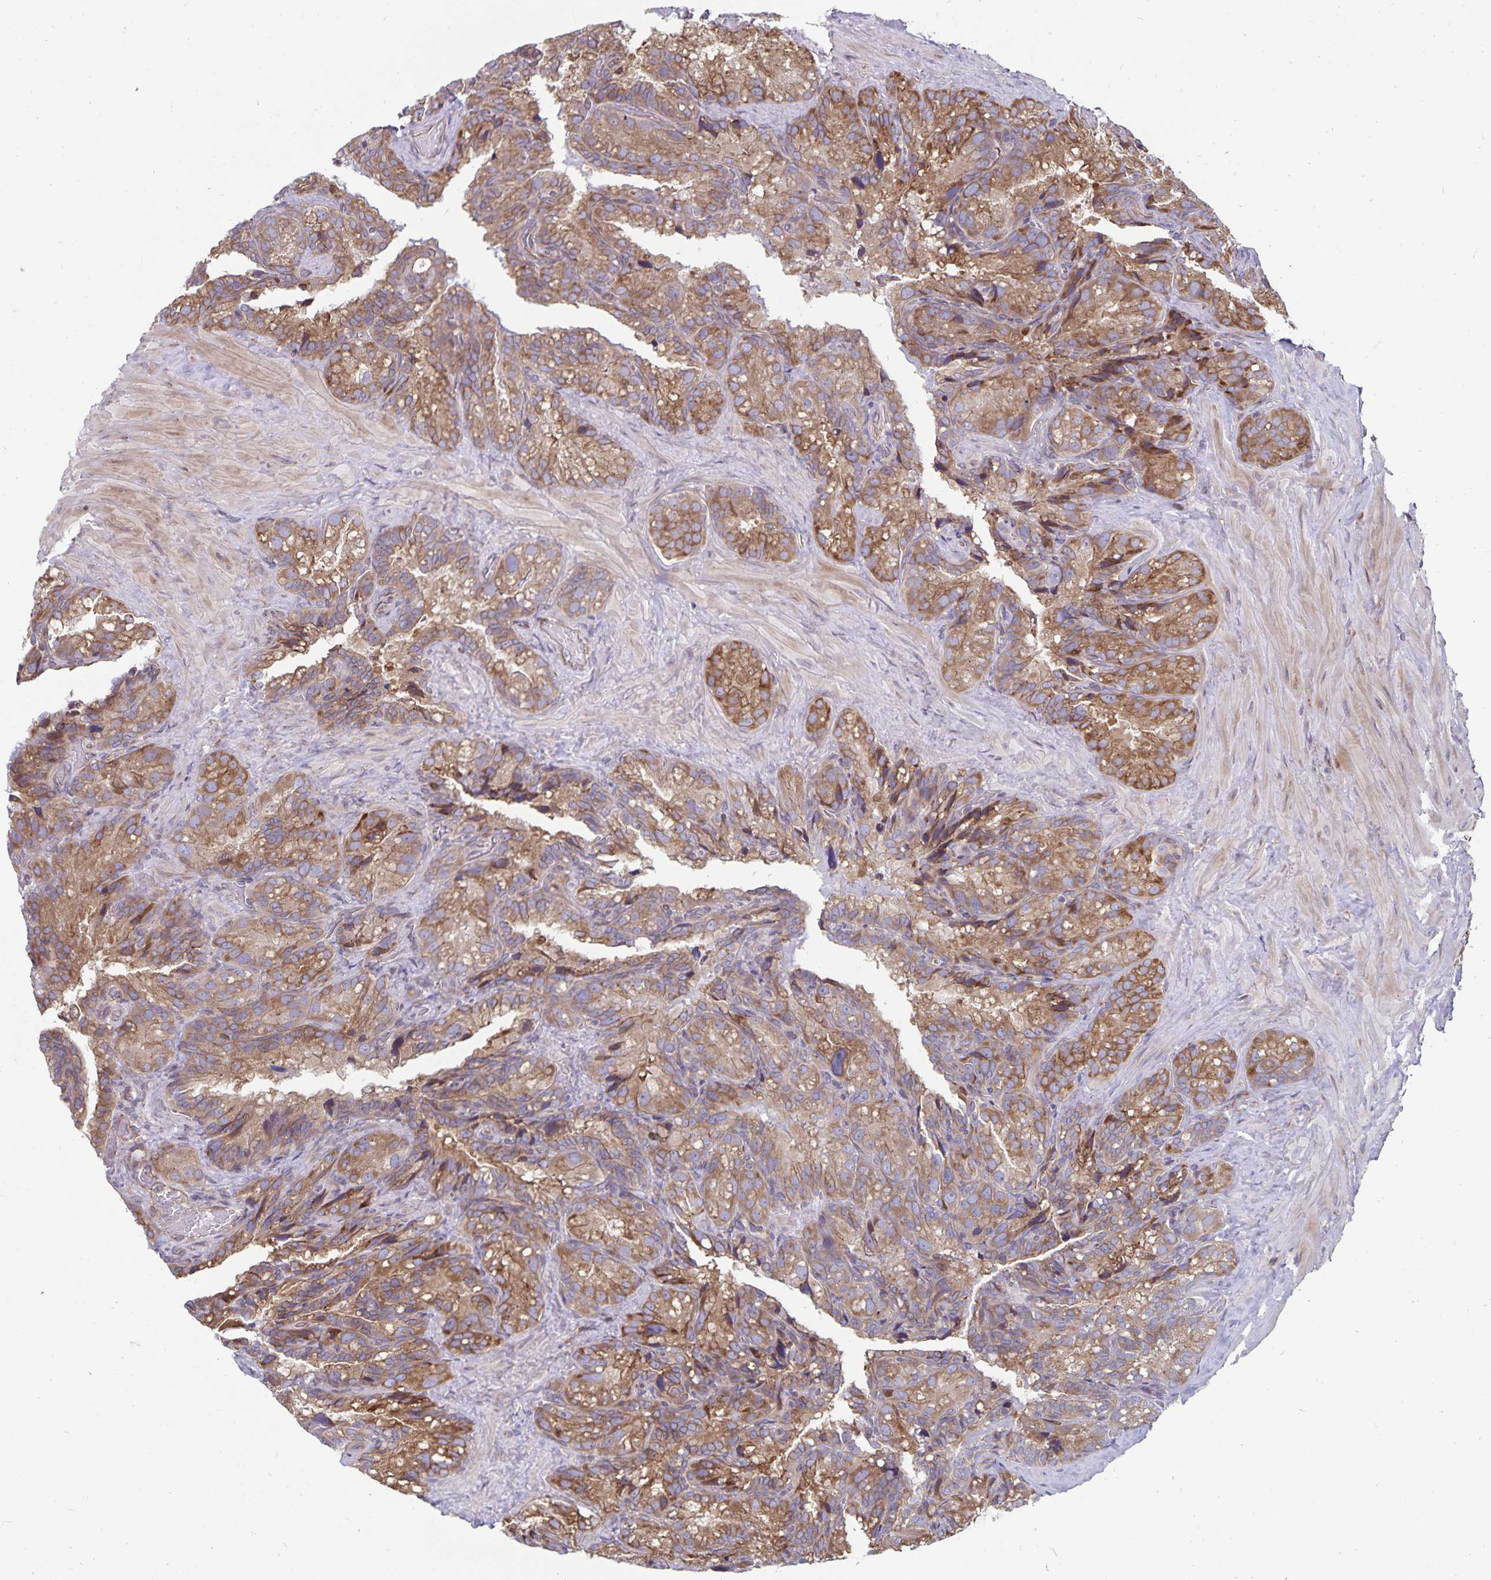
{"staining": {"intensity": "moderate", "quantity": ">75%", "location": "cytoplasmic/membranous"}, "tissue": "seminal vesicle", "cell_type": "Glandular cells", "image_type": "normal", "snomed": [{"axis": "morphology", "description": "Normal tissue, NOS"}, {"axis": "topography", "description": "Seminal veicle"}], "caption": "About >75% of glandular cells in unremarkable seminal vesicle reveal moderate cytoplasmic/membranous protein expression as visualized by brown immunohistochemical staining.", "gene": "SEC62", "patient": {"sex": "male", "age": 60}}